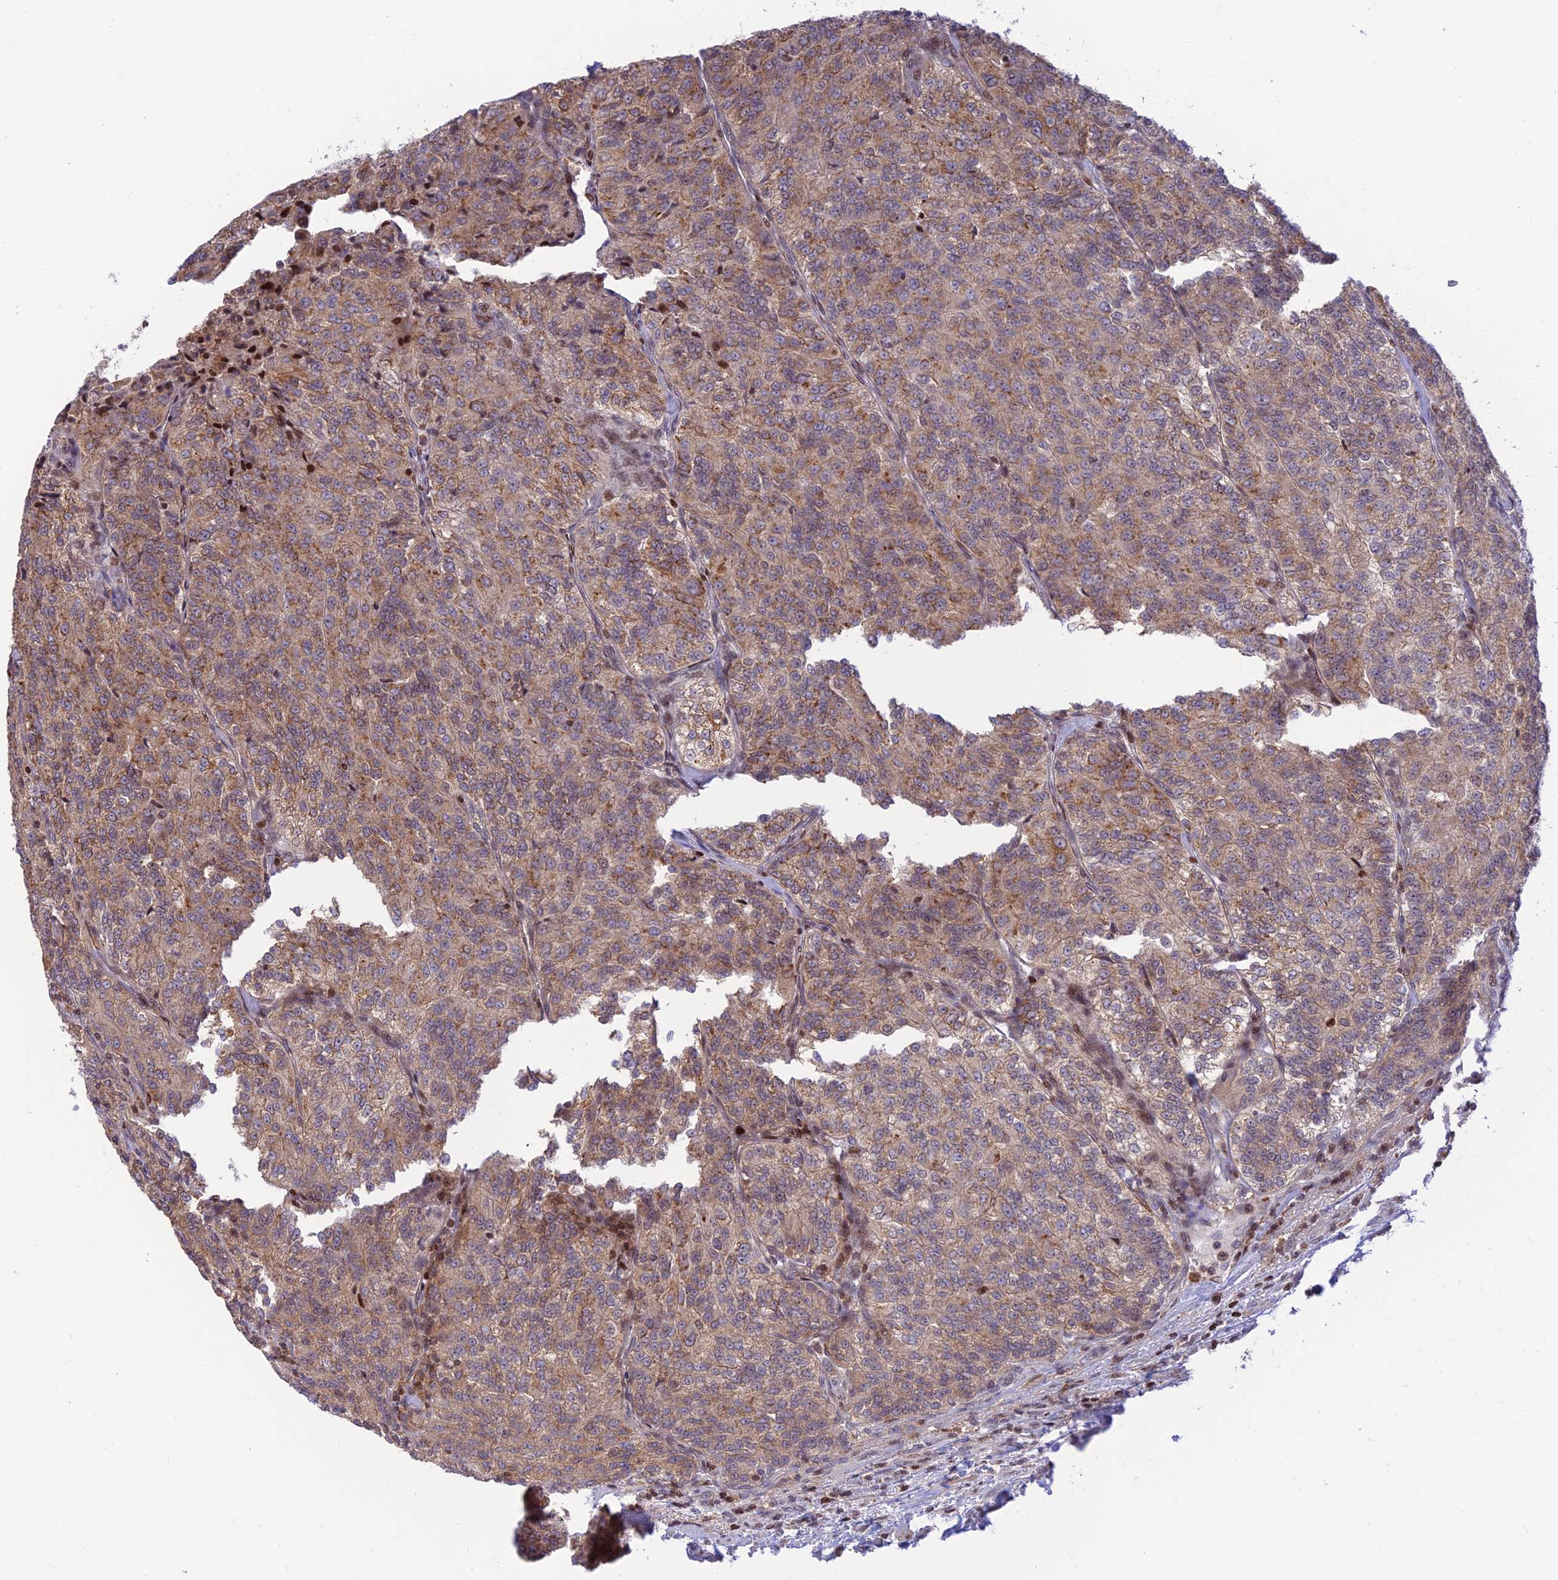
{"staining": {"intensity": "moderate", "quantity": ">75%", "location": "cytoplasmic/membranous"}, "tissue": "renal cancer", "cell_type": "Tumor cells", "image_type": "cancer", "snomed": [{"axis": "morphology", "description": "Adenocarcinoma, NOS"}, {"axis": "topography", "description": "Kidney"}], "caption": "Renal cancer stained with DAB (3,3'-diaminobenzidine) immunohistochemistry (IHC) shows medium levels of moderate cytoplasmic/membranous expression in about >75% of tumor cells.", "gene": "FAM186B", "patient": {"sex": "female", "age": 63}}